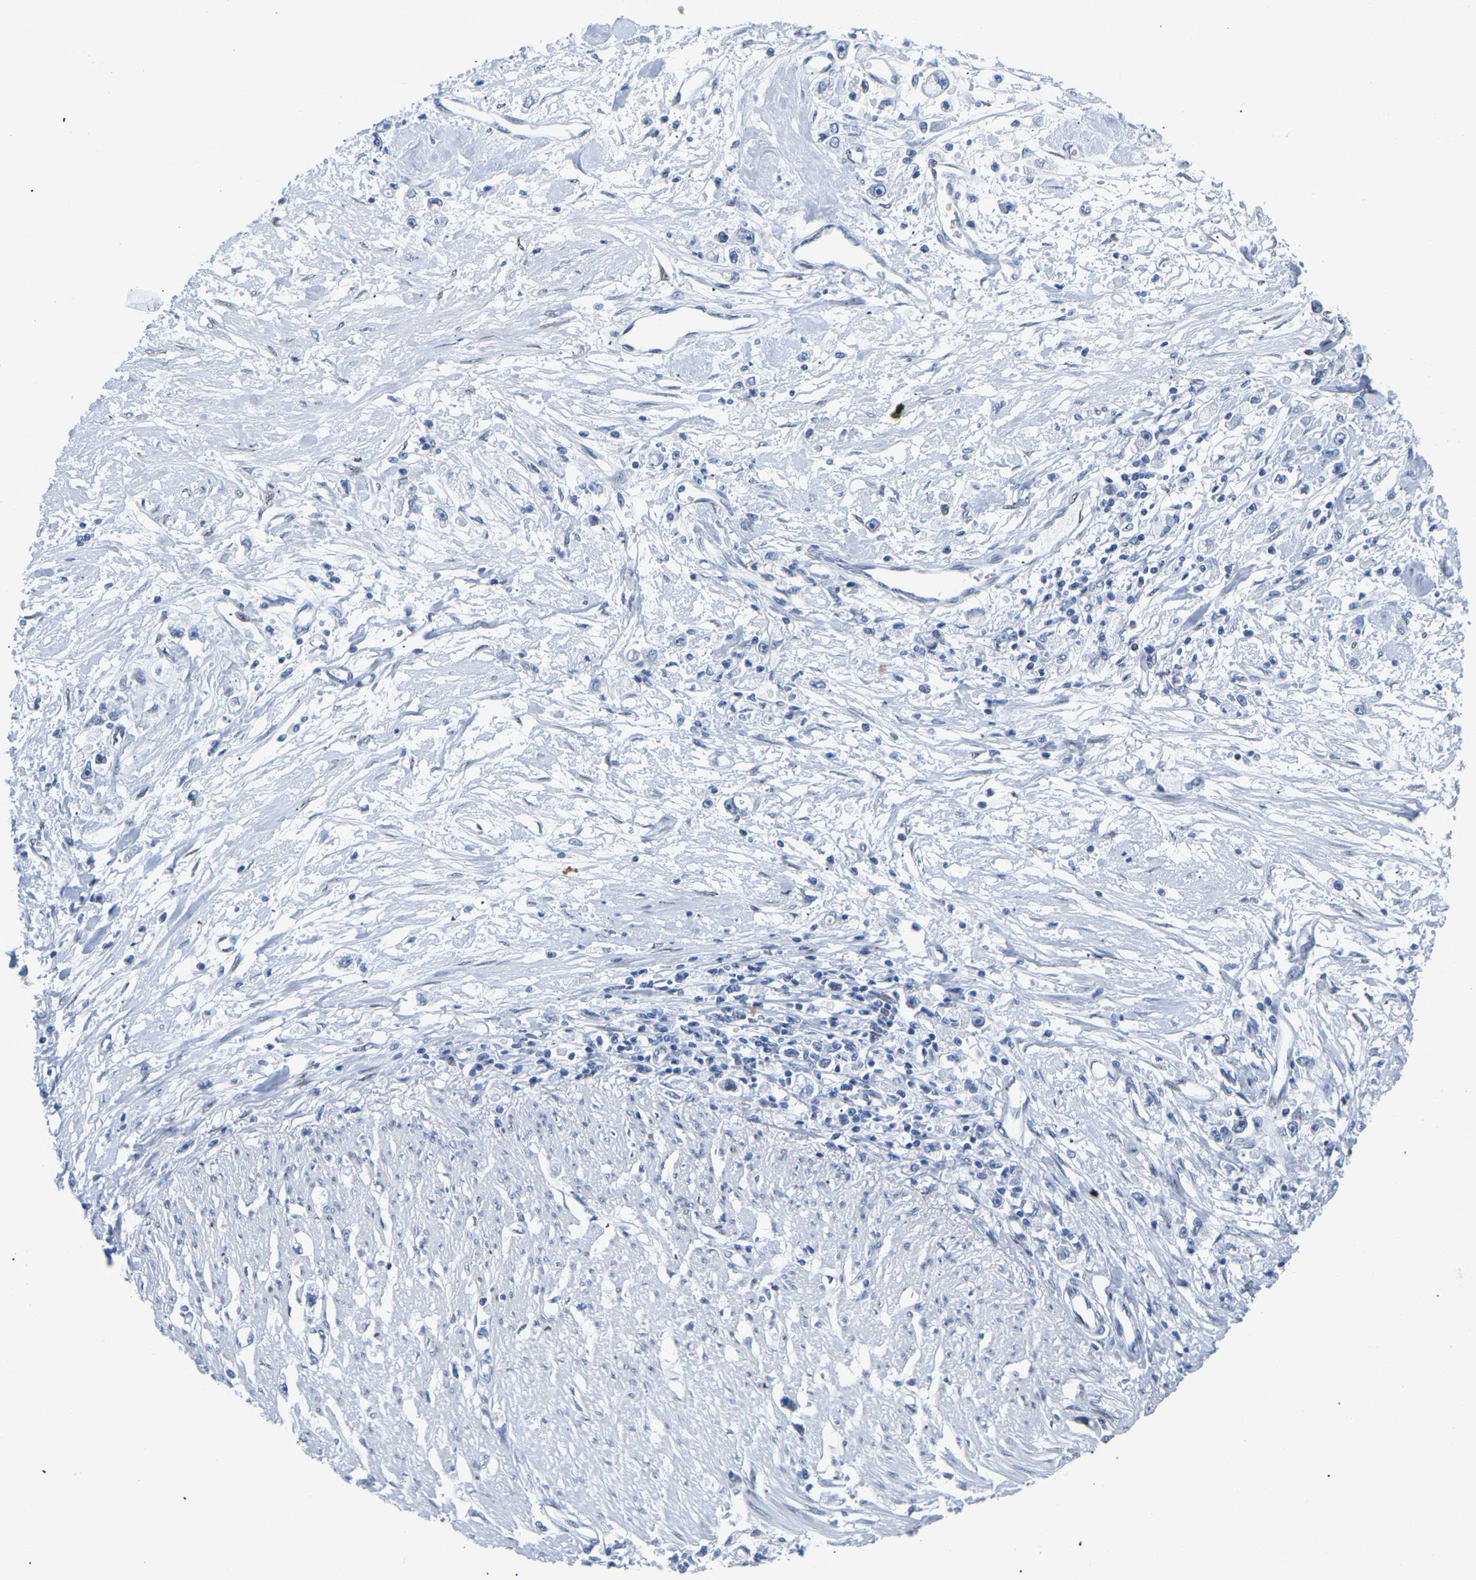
{"staining": {"intensity": "negative", "quantity": "none", "location": "none"}, "tissue": "stomach cancer", "cell_type": "Tumor cells", "image_type": "cancer", "snomed": [{"axis": "morphology", "description": "Adenocarcinoma, NOS"}, {"axis": "topography", "description": "Stomach"}], "caption": "Immunohistochemistry of adenocarcinoma (stomach) reveals no staining in tumor cells. (Stains: DAB (3,3'-diaminobenzidine) immunohistochemistry (IHC) with hematoxylin counter stain, Microscopy: brightfield microscopy at high magnification).", "gene": "UPK3A", "patient": {"sex": "female", "age": 59}}